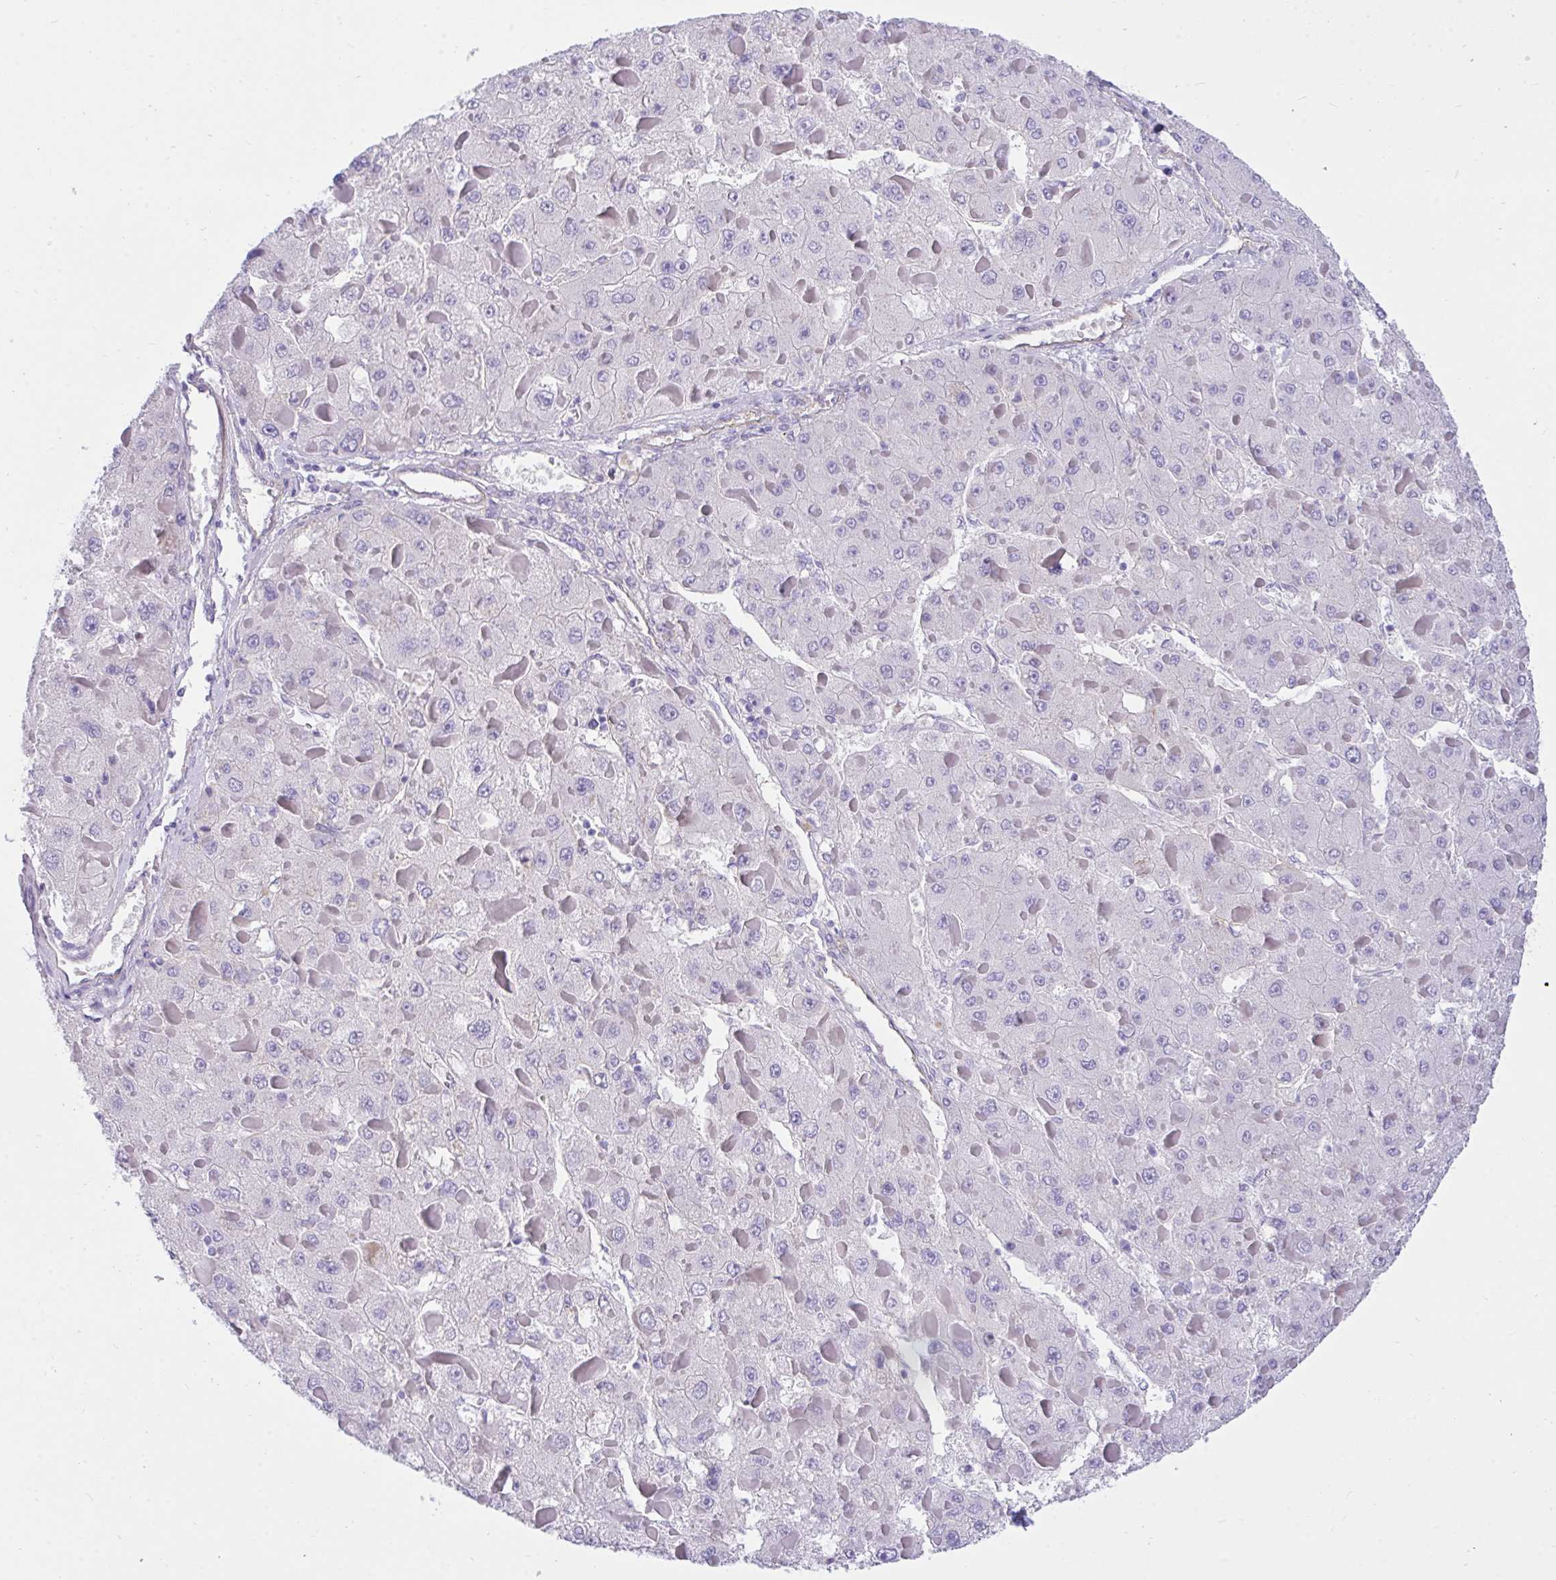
{"staining": {"intensity": "negative", "quantity": "none", "location": "none"}, "tissue": "liver cancer", "cell_type": "Tumor cells", "image_type": "cancer", "snomed": [{"axis": "morphology", "description": "Carcinoma, Hepatocellular, NOS"}, {"axis": "topography", "description": "Liver"}], "caption": "The image exhibits no significant positivity in tumor cells of hepatocellular carcinoma (liver).", "gene": "TLN2", "patient": {"sex": "female", "age": 73}}